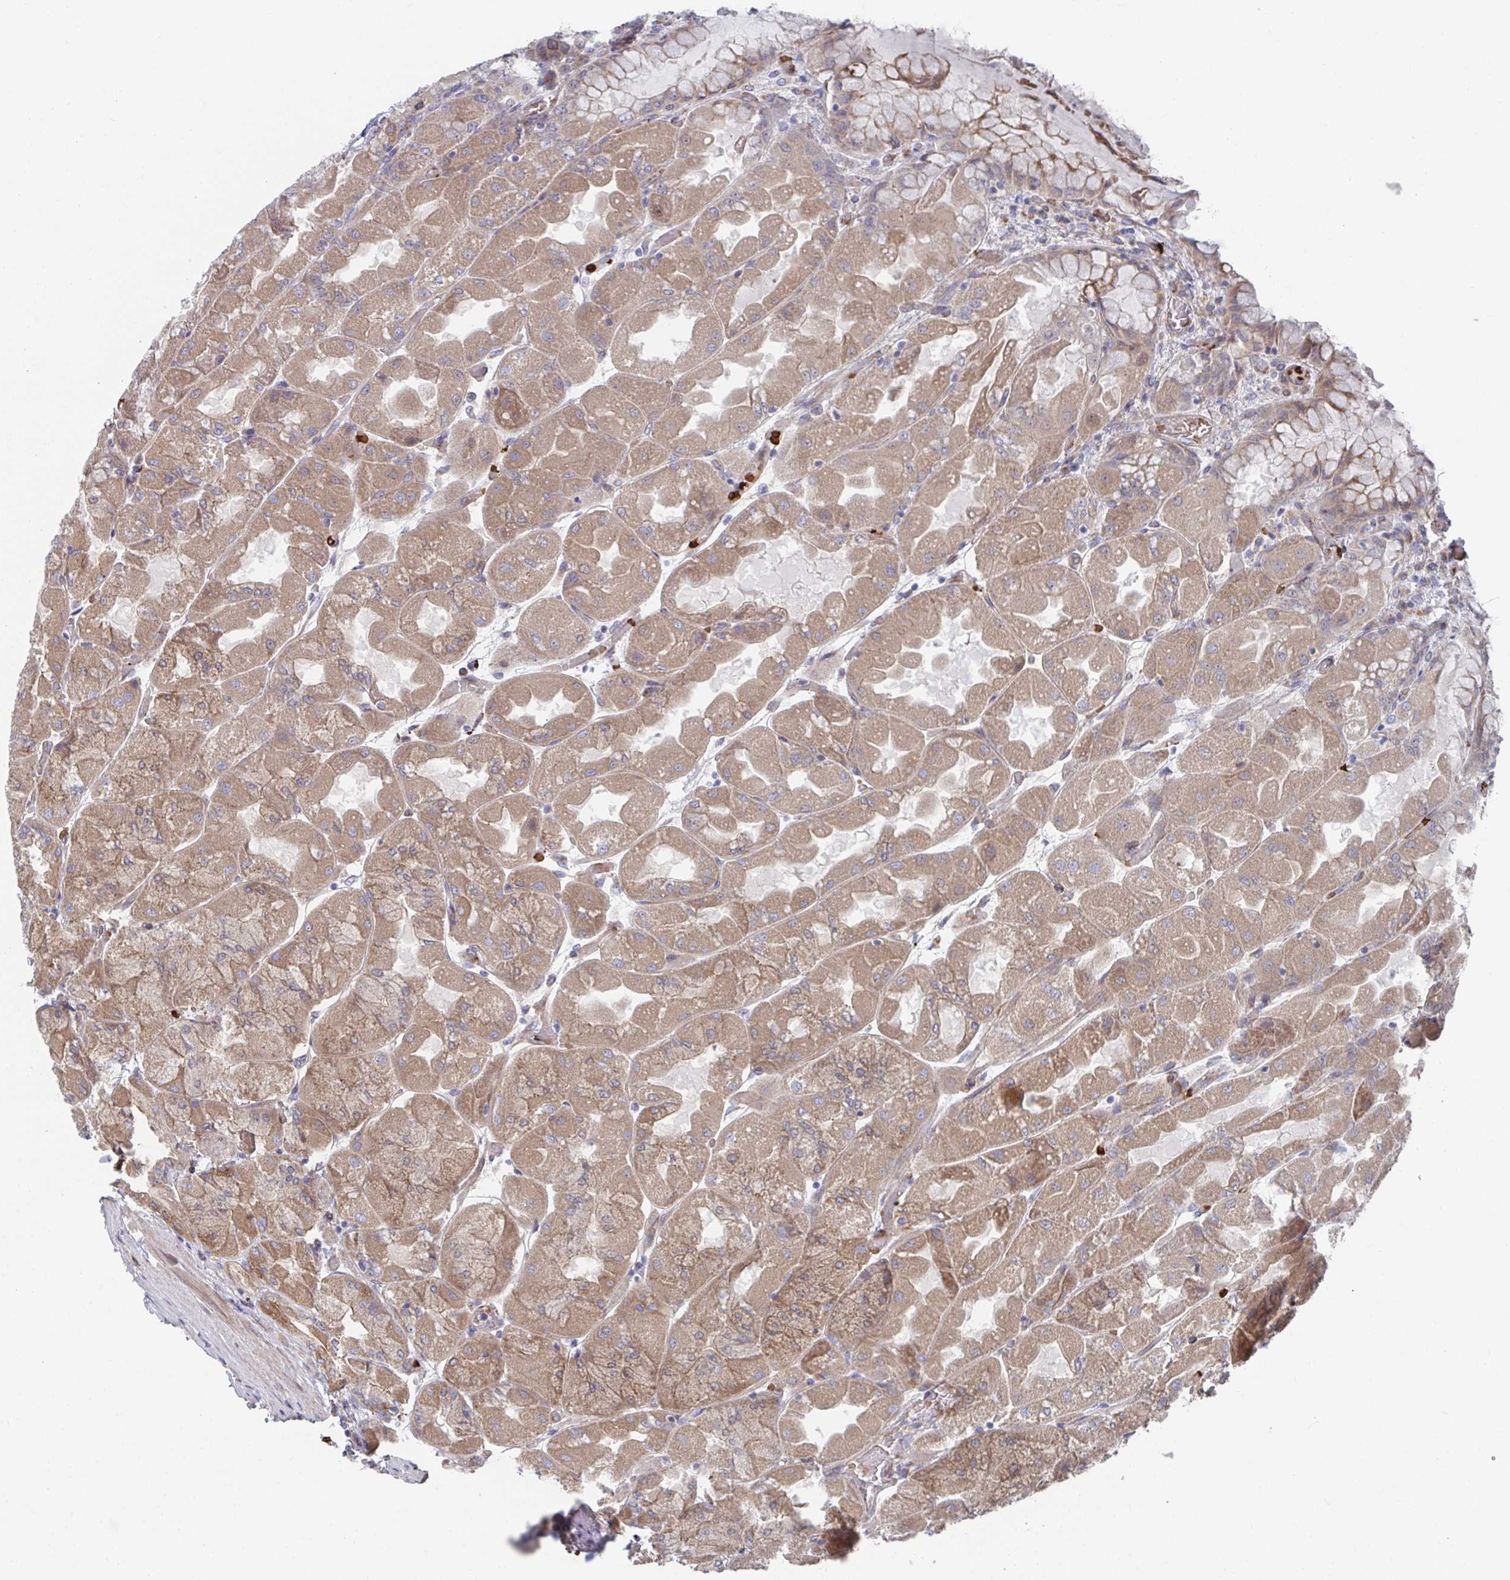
{"staining": {"intensity": "moderate", "quantity": ">75%", "location": "cytoplasmic/membranous"}, "tissue": "stomach", "cell_type": "Glandular cells", "image_type": "normal", "snomed": [{"axis": "morphology", "description": "Normal tissue, NOS"}, {"axis": "topography", "description": "Stomach"}], "caption": "Protein analysis of normal stomach shows moderate cytoplasmic/membranous positivity in about >75% of glandular cells. Immunohistochemistry stains the protein of interest in brown and the nuclei are stained blue.", "gene": "FJX1", "patient": {"sex": "female", "age": 61}}